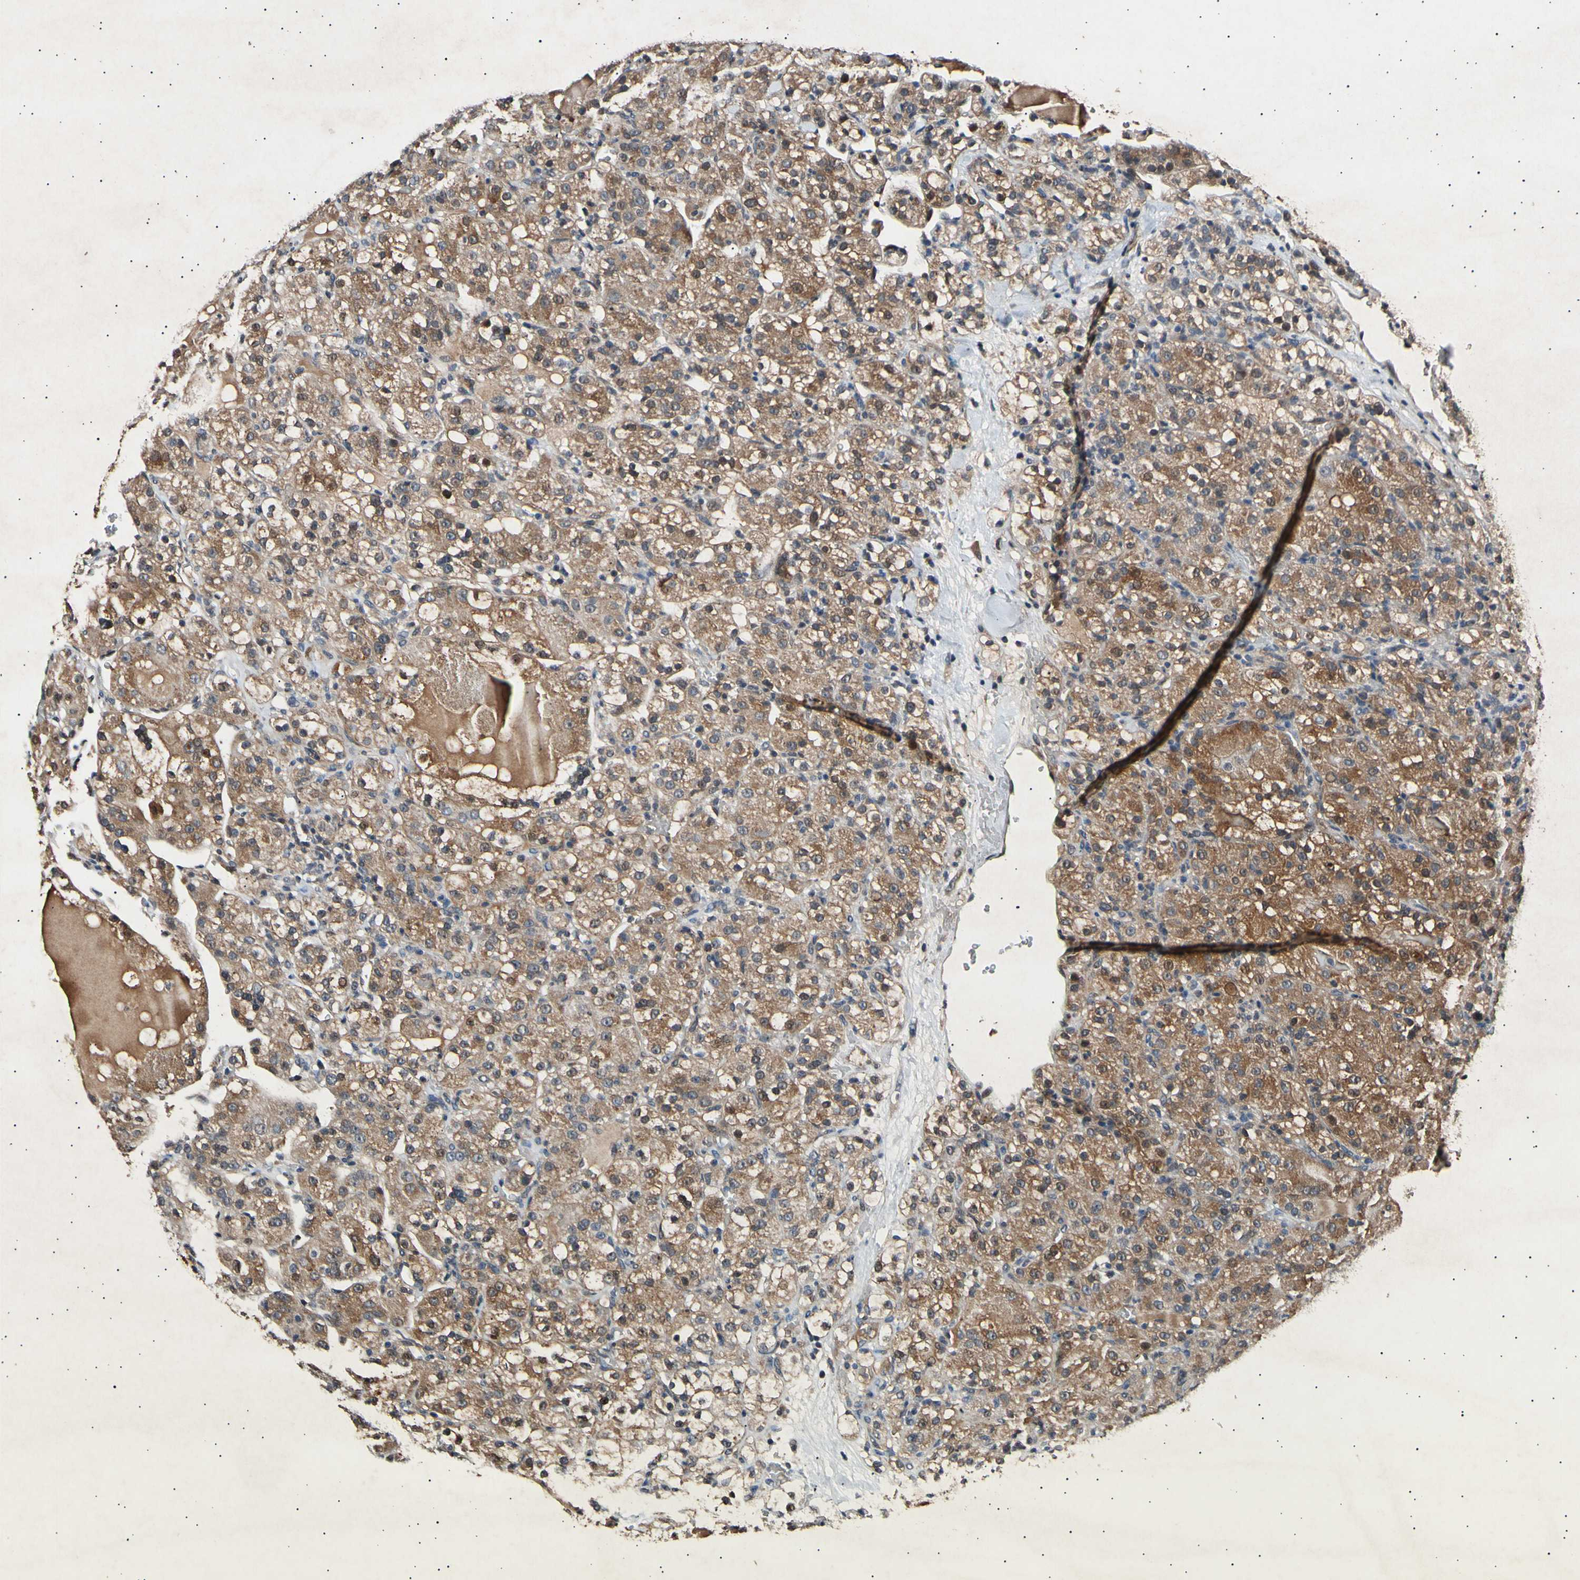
{"staining": {"intensity": "moderate", "quantity": ">75%", "location": "cytoplasmic/membranous"}, "tissue": "renal cancer", "cell_type": "Tumor cells", "image_type": "cancer", "snomed": [{"axis": "morphology", "description": "Normal tissue, NOS"}, {"axis": "morphology", "description": "Adenocarcinoma, NOS"}, {"axis": "topography", "description": "Kidney"}], "caption": "Renal cancer (adenocarcinoma) was stained to show a protein in brown. There is medium levels of moderate cytoplasmic/membranous positivity in about >75% of tumor cells. (Brightfield microscopy of DAB IHC at high magnification).", "gene": "ADCY3", "patient": {"sex": "male", "age": 61}}